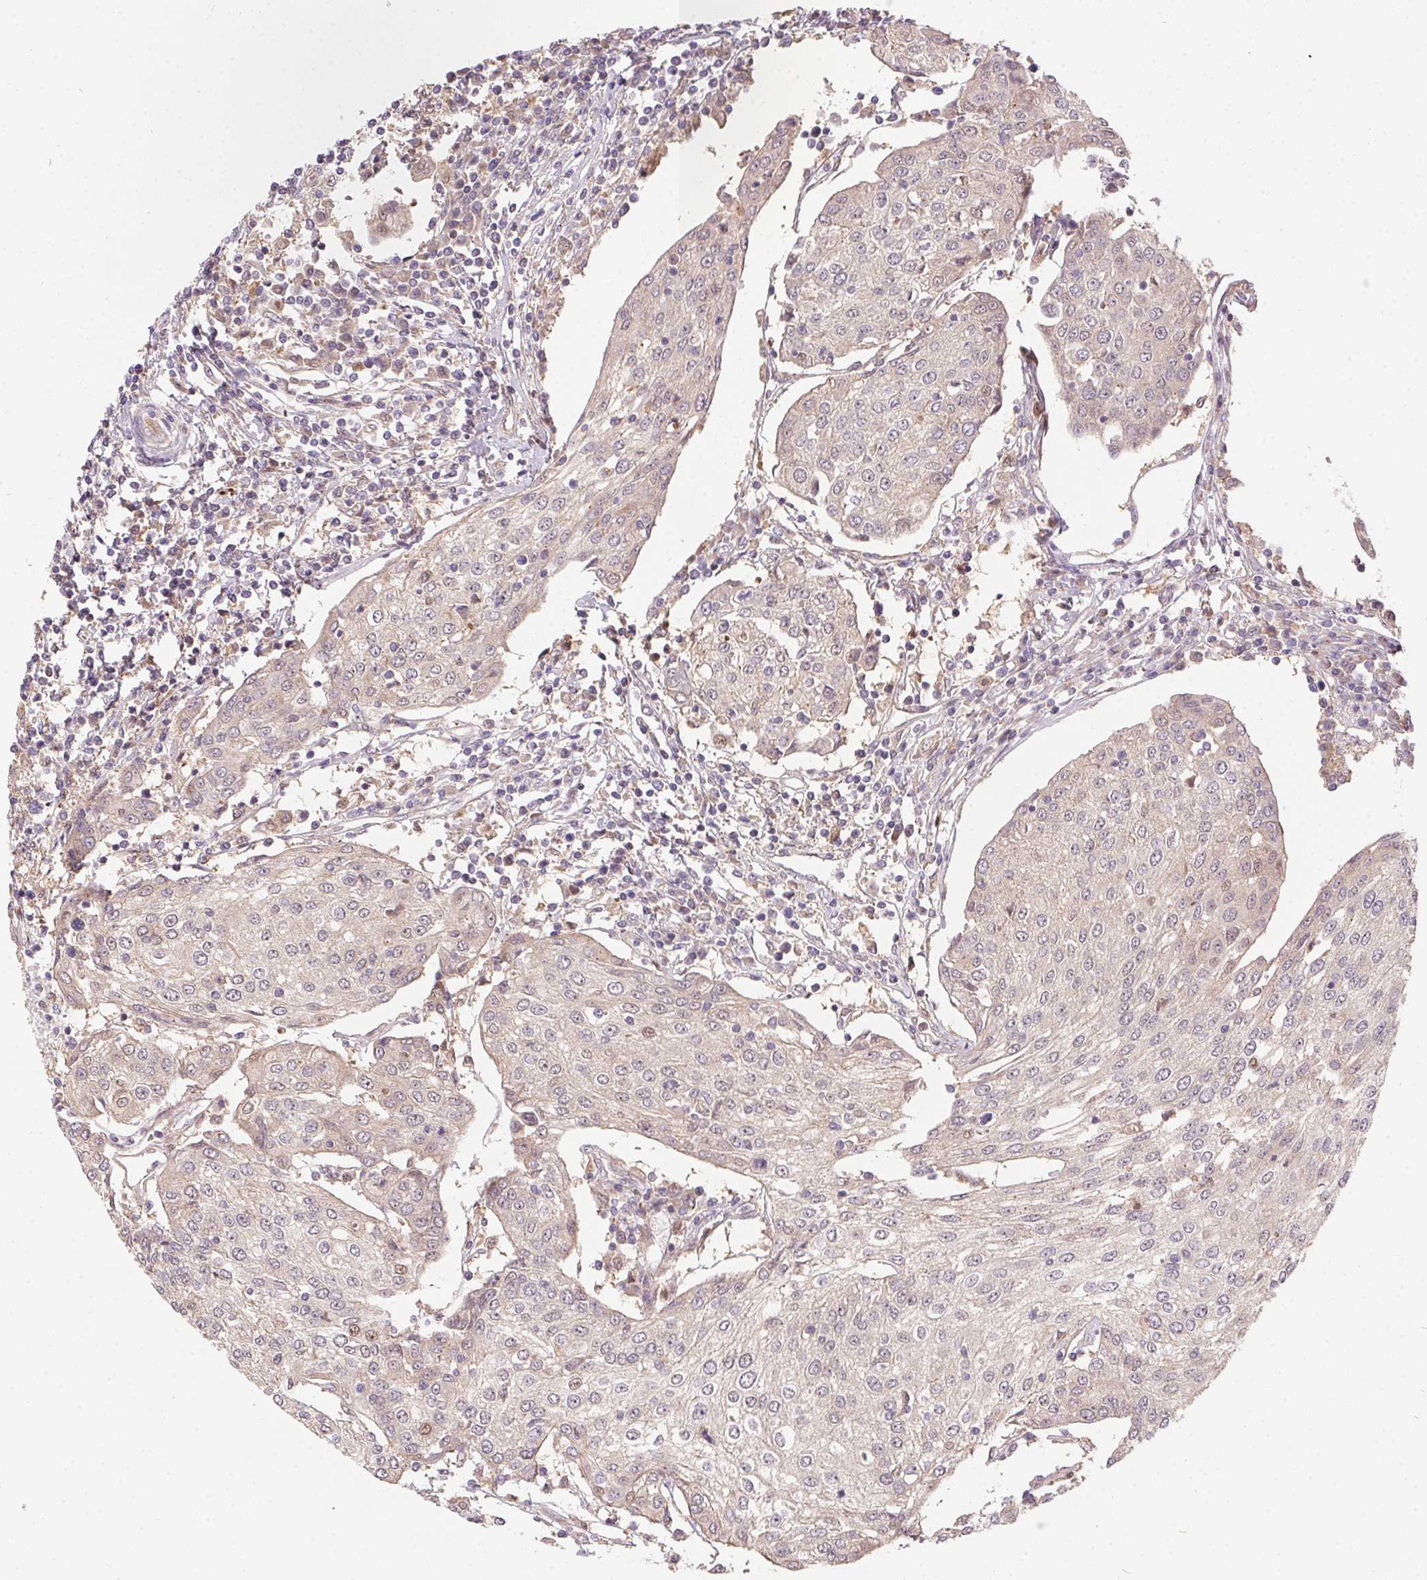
{"staining": {"intensity": "negative", "quantity": "none", "location": "none"}, "tissue": "urothelial cancer", "cell_type": "Tumor cells", "image_type": "cancer", "snomed": [{"axis": "morphology", "description": "Urothelial carcinoma, High grade"}, {"axis": "topography", "description": "Urinary bladder"}], "caption": "This is an immunohistochemistry photomicrograph of urothelial cancer. There is no expression in tumor cells.", "gene": "NUDT16", "patient": {"sex": "female", "age": 85}}